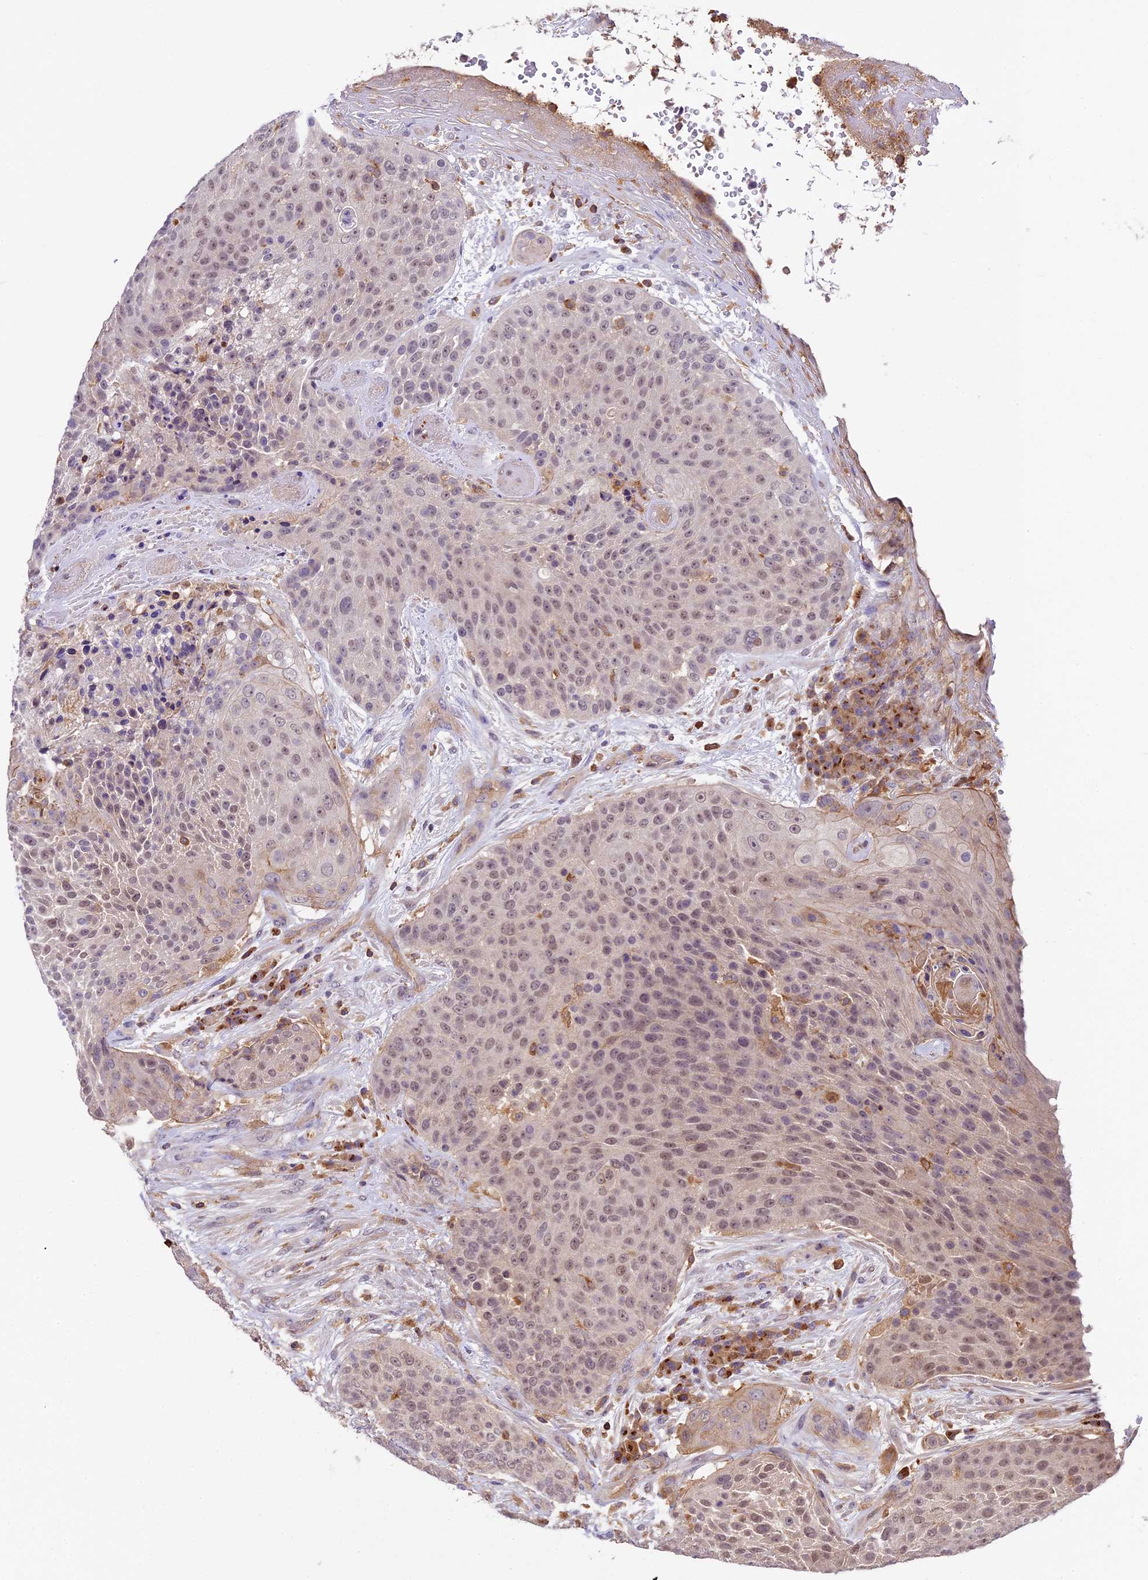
{"staining": {"intensity": "weak", "quantity": ">75%", "location": "nuclear"}, "tissue": "urothelial cancer", "cell_type": "Tumor cells", "image_type": "cancer", "snomed": [{"axis": "morphology", "description": "Urothelial carcinoma, High grade"}, {"axis": "topography", "description": "Urinary bladder"}], "caption": "Brown immunohistochemical staining in human high-grade urothelial carcinoma displays weak nuclear expression in about >75% of tumor cells.", "gene": "TBC1D1", "patient": {"sex": "female", "age": 63}}